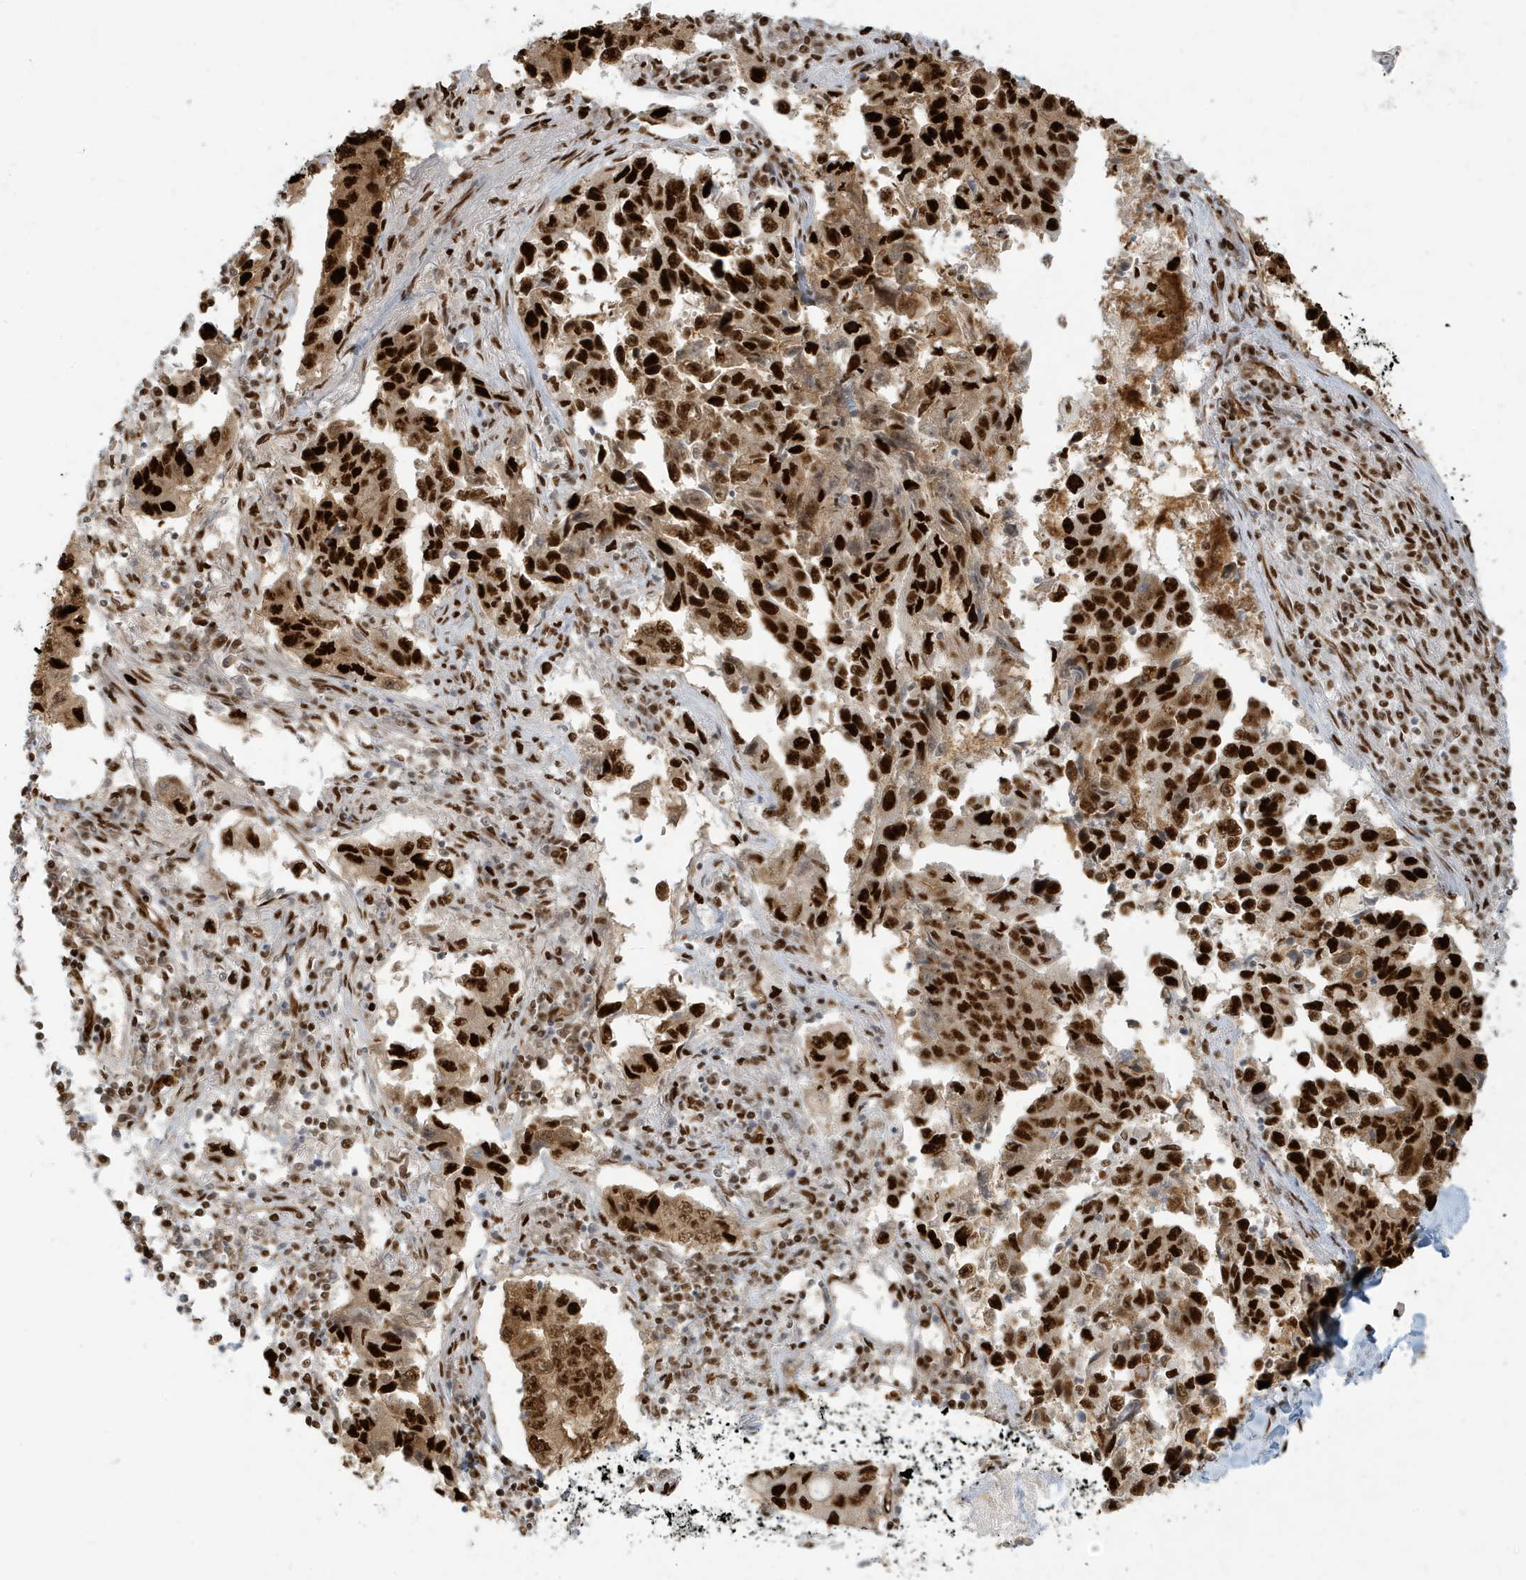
{"staining": {"intensity": "strong", "quantity": ">75%", "location": "cytoplasmic/membranous,nuclear"}, "tissue": "lung cancer", "cell_type": "Tumor cells", "image_type": "cancer", "snomed": [{"axis": "morphology", "description": "Adenocarcinoma, NOS"}, {"axis": "topography", "description": "Lung"}], "caption": "Human lung cancer (adenocarcinoma) stained with a brown dye displays strong cytoplasmic/membranous and nuclear positive positivity in about >75% of tumor cells.", "gene": "CKS2", "patient": {"sex": "female", "age": 51}}